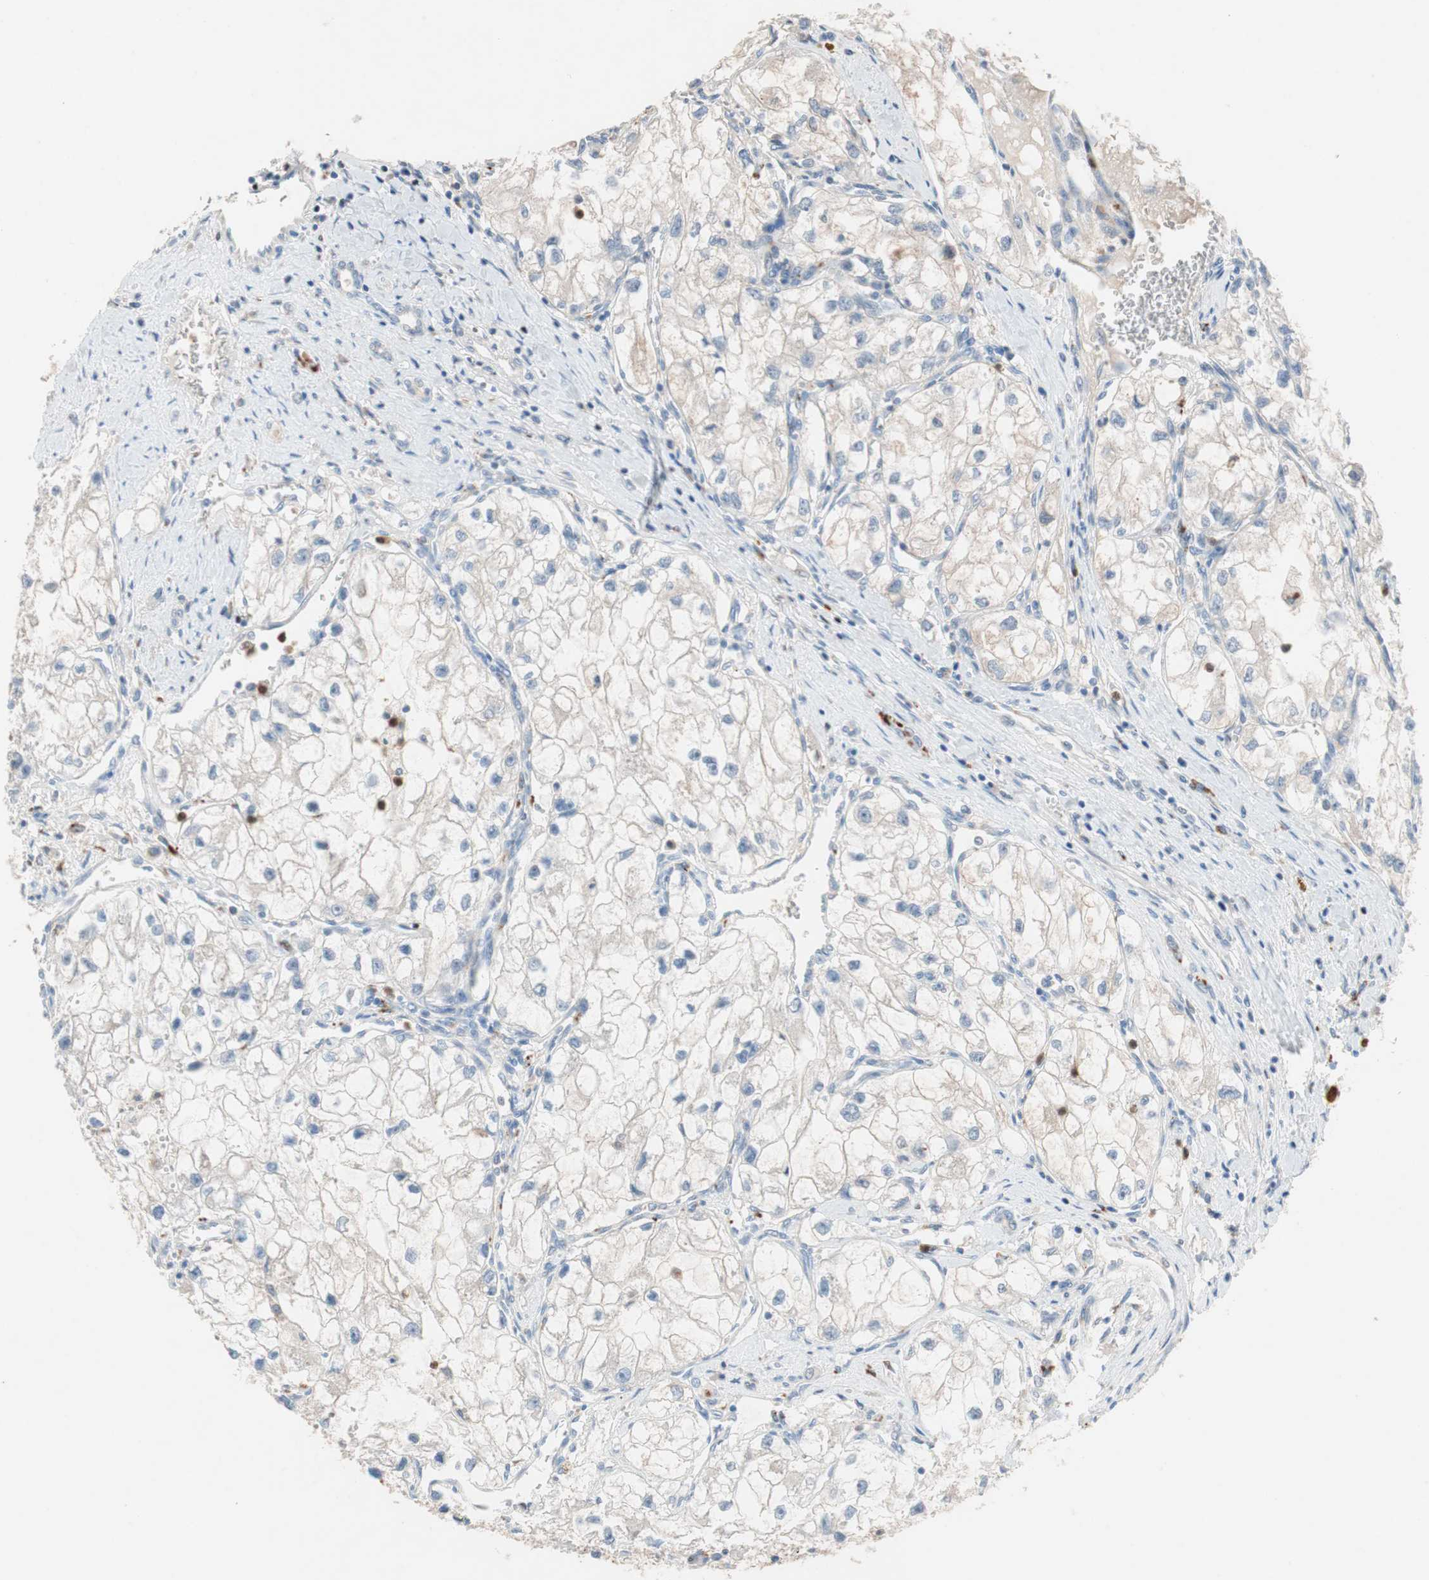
{"staining": {"intensity": "weak", "quantity": "<25%", "location": "cytoplasmic/membranous"}, "tissue": "renal cancer", "cell_type": "Tumor cells", "image_type": "cancer", "snomed": [{"axis": "morphology", "description": "Adenocarcinoma, NOS"}, {"axis": "topography", "description": "Kidney"}], "caption": "Immunohistochemical staining of renal adenocarcinoma displays no significant expression in tumor cells.", "gene": "CLEC4D", "patient": {"sex": "female", "age": 70}}